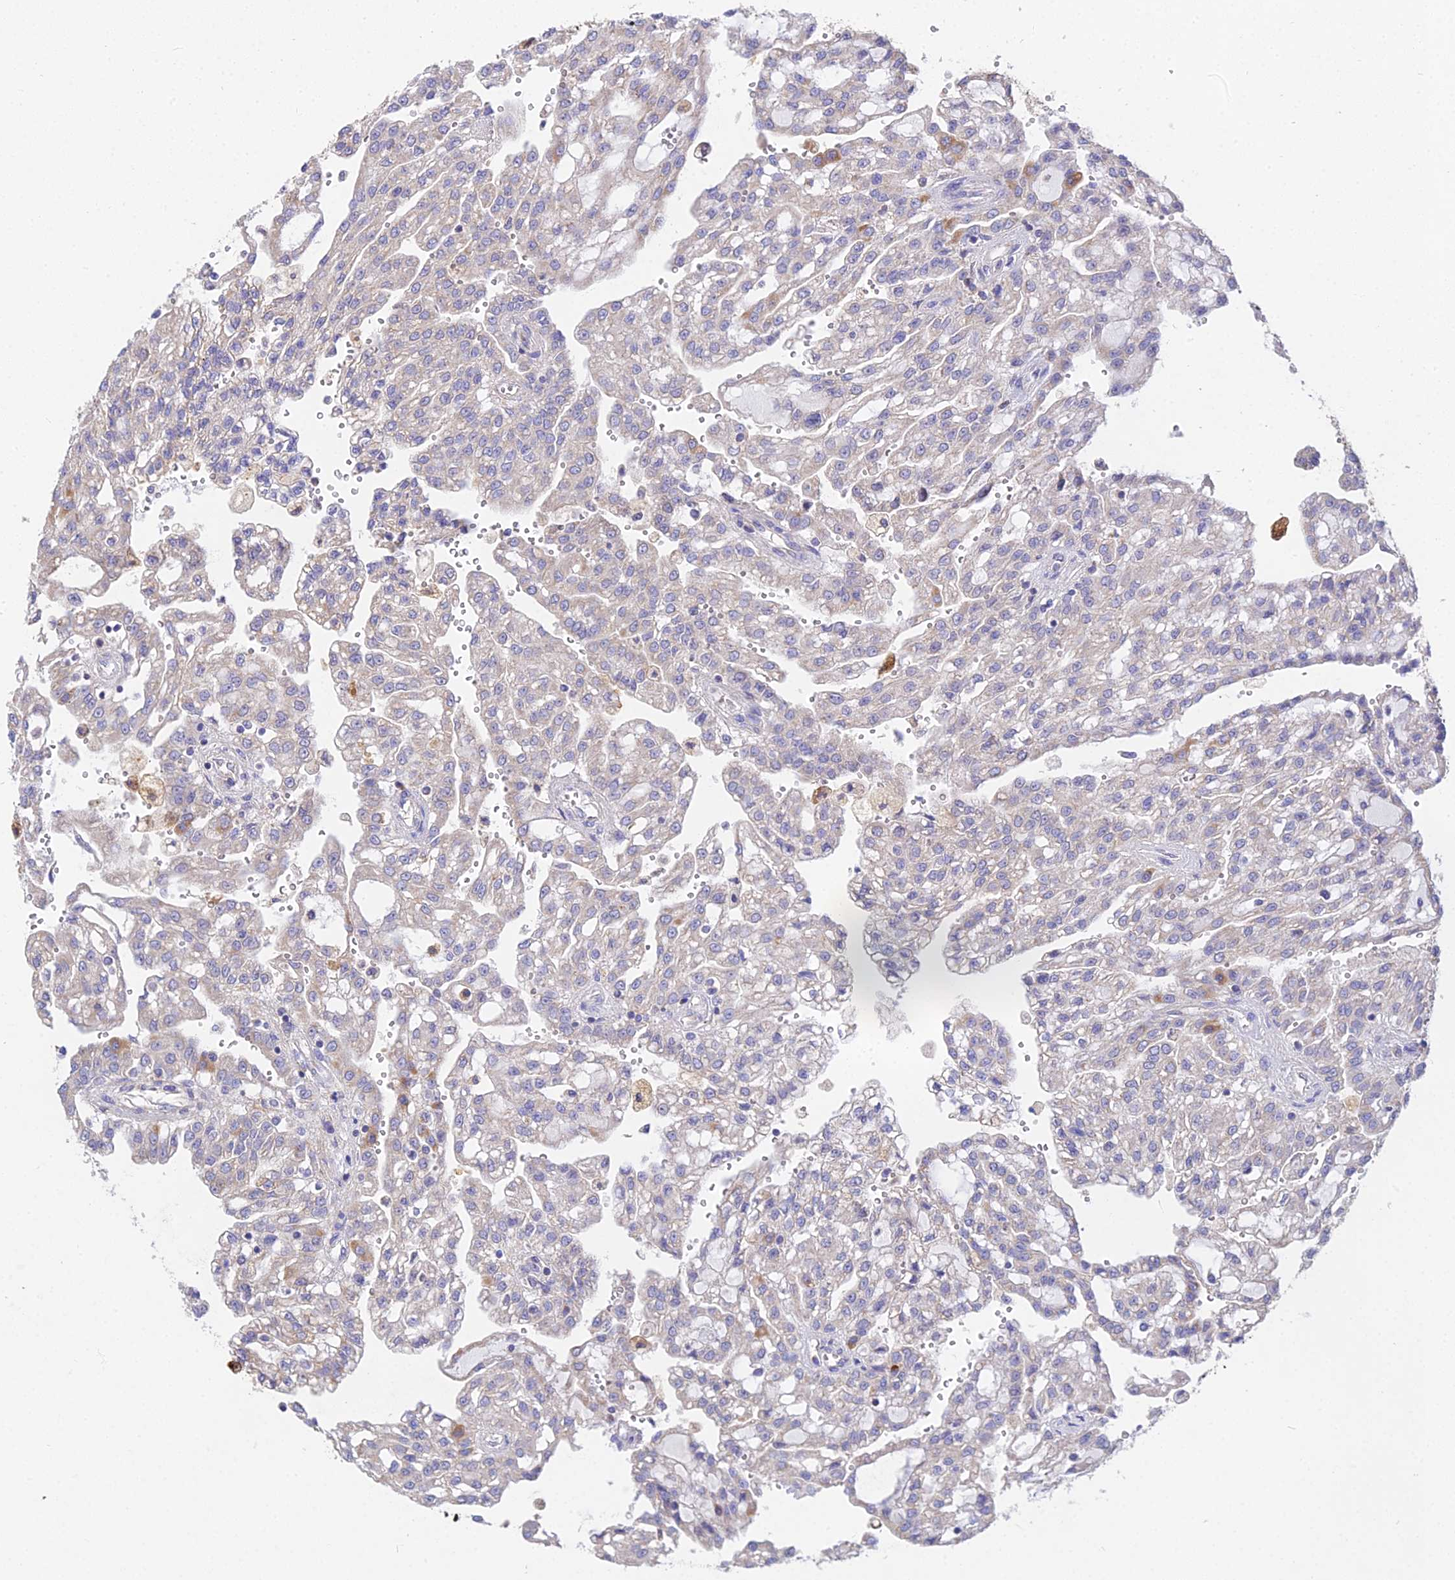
{"staining": {"intensity": "weak", "quantity": "<25%", "location": "cytoplasmic/membranous"}, "tissue": "renal cancer", "cell_type": "Tumor cells", "image_type": "cancer", "snomed": [{"axis": "morphology", "description": "Adenocarcinoma, NOS"}, {"axis": "topography", "description": "Kidney"}], "caption": "Immunohistochemistry (IHC) photomicrograph of human renal adenocarcinoma stained for a protein (brown), which shows no staining in tumor cells.", "gene": "PPP2R2C", "patient": {"sex": "male", "age": 63}}